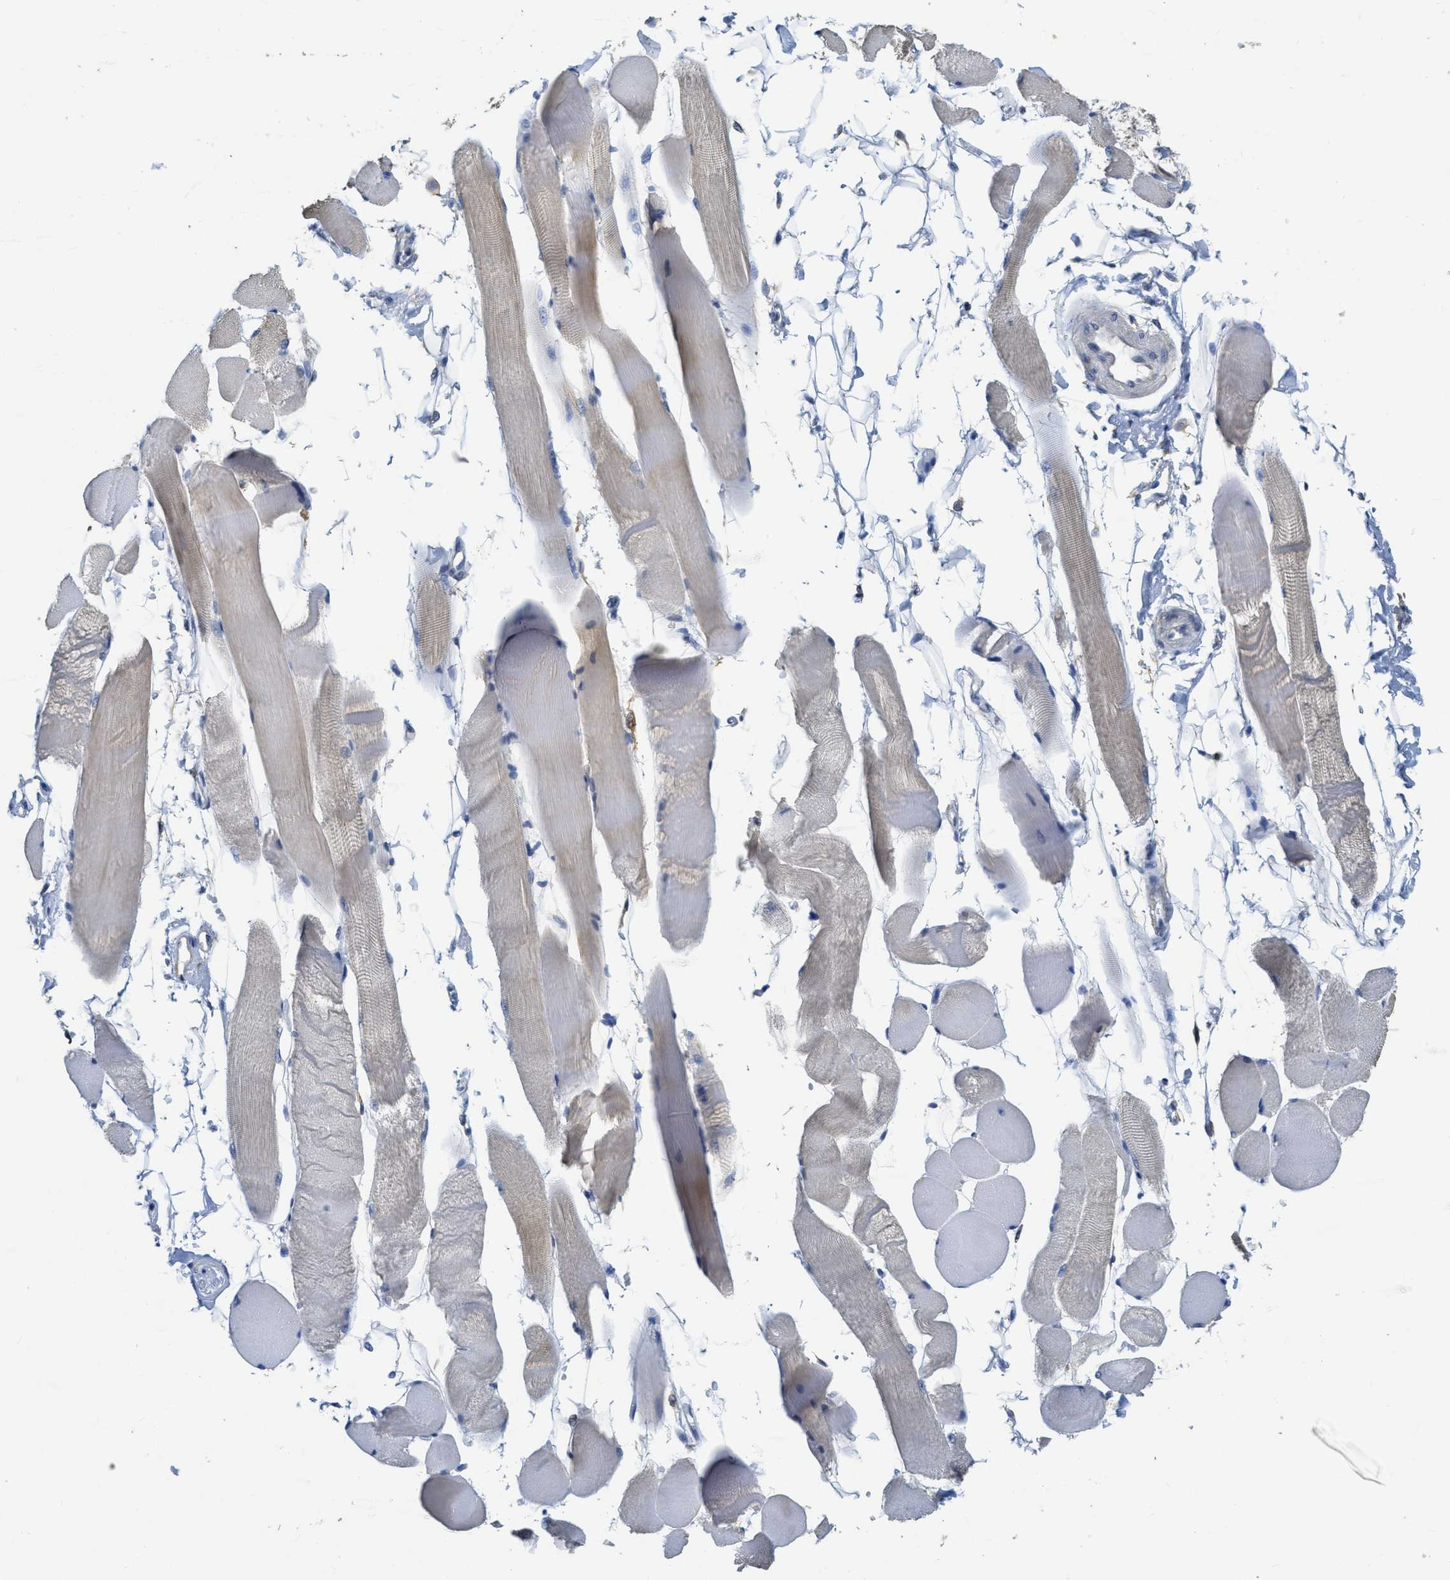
{"staining": {"intensity": "moderate", "quantity": "<25%", "location": "cytoplasmic/membranous"}, "tissue": "skeletal muscle", "cell_type": "Myocytes", "image_type": "normal", "snomed": [{"axis": "morphology", "description": "Normal tissue, NOS"}, {"axis": "topography", "description": "Skeletal muscle"}, {"axis": "topography", "description": "Peripheral nerve tissue"}], "caption": "Immunohistochemical staining of unremarkable human skeletal muscle exhibits low levels of moderate cytoplasmic/membranous positivity in about <25% of myocytes. (DAB (3,3'-diaminobenzidine) IHC, brown staining for protein, blue staining for nuclei).", "gene": "SFXN2", "patient": {"sex": "female", "age": 84}}